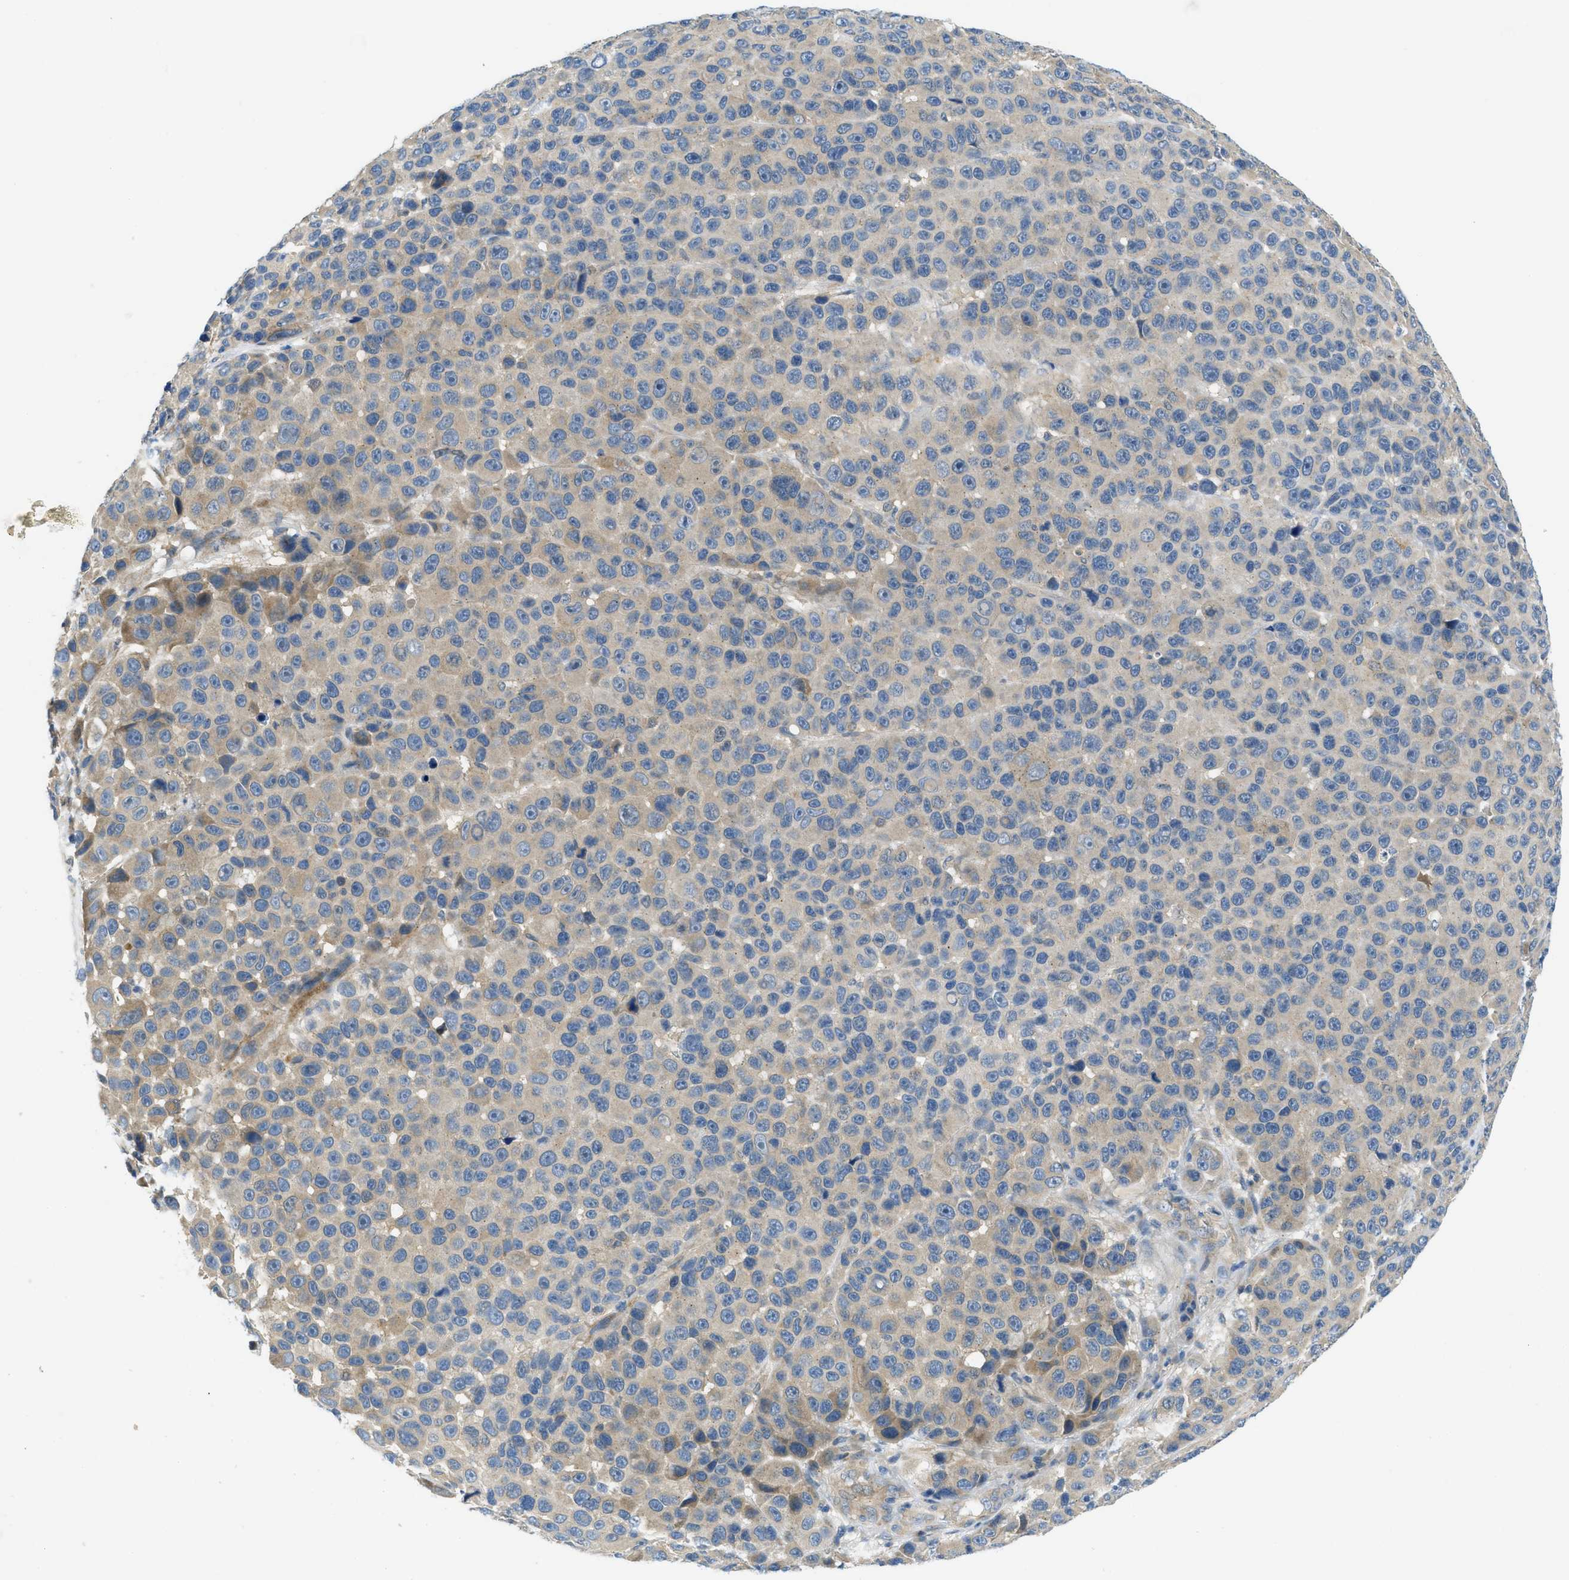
{"staining": {"intensity": "negative", "quantity": "none", "location": "none"}, "tissue": "melanoma", "cell_type": "Tumor cells", "image_type": "cancer", "snomed": [{"axis": "morphology", "description": "Malignant melanoma, NOS"}, {"axis": "topography", "description": "Skin"}], "caption": "Immunohistochemistry (IHC) of malignant melanoma reveals no positivity in tumor cells.", "gene": "RIPK2", "patient": {"sex": "male", "age": 53}}